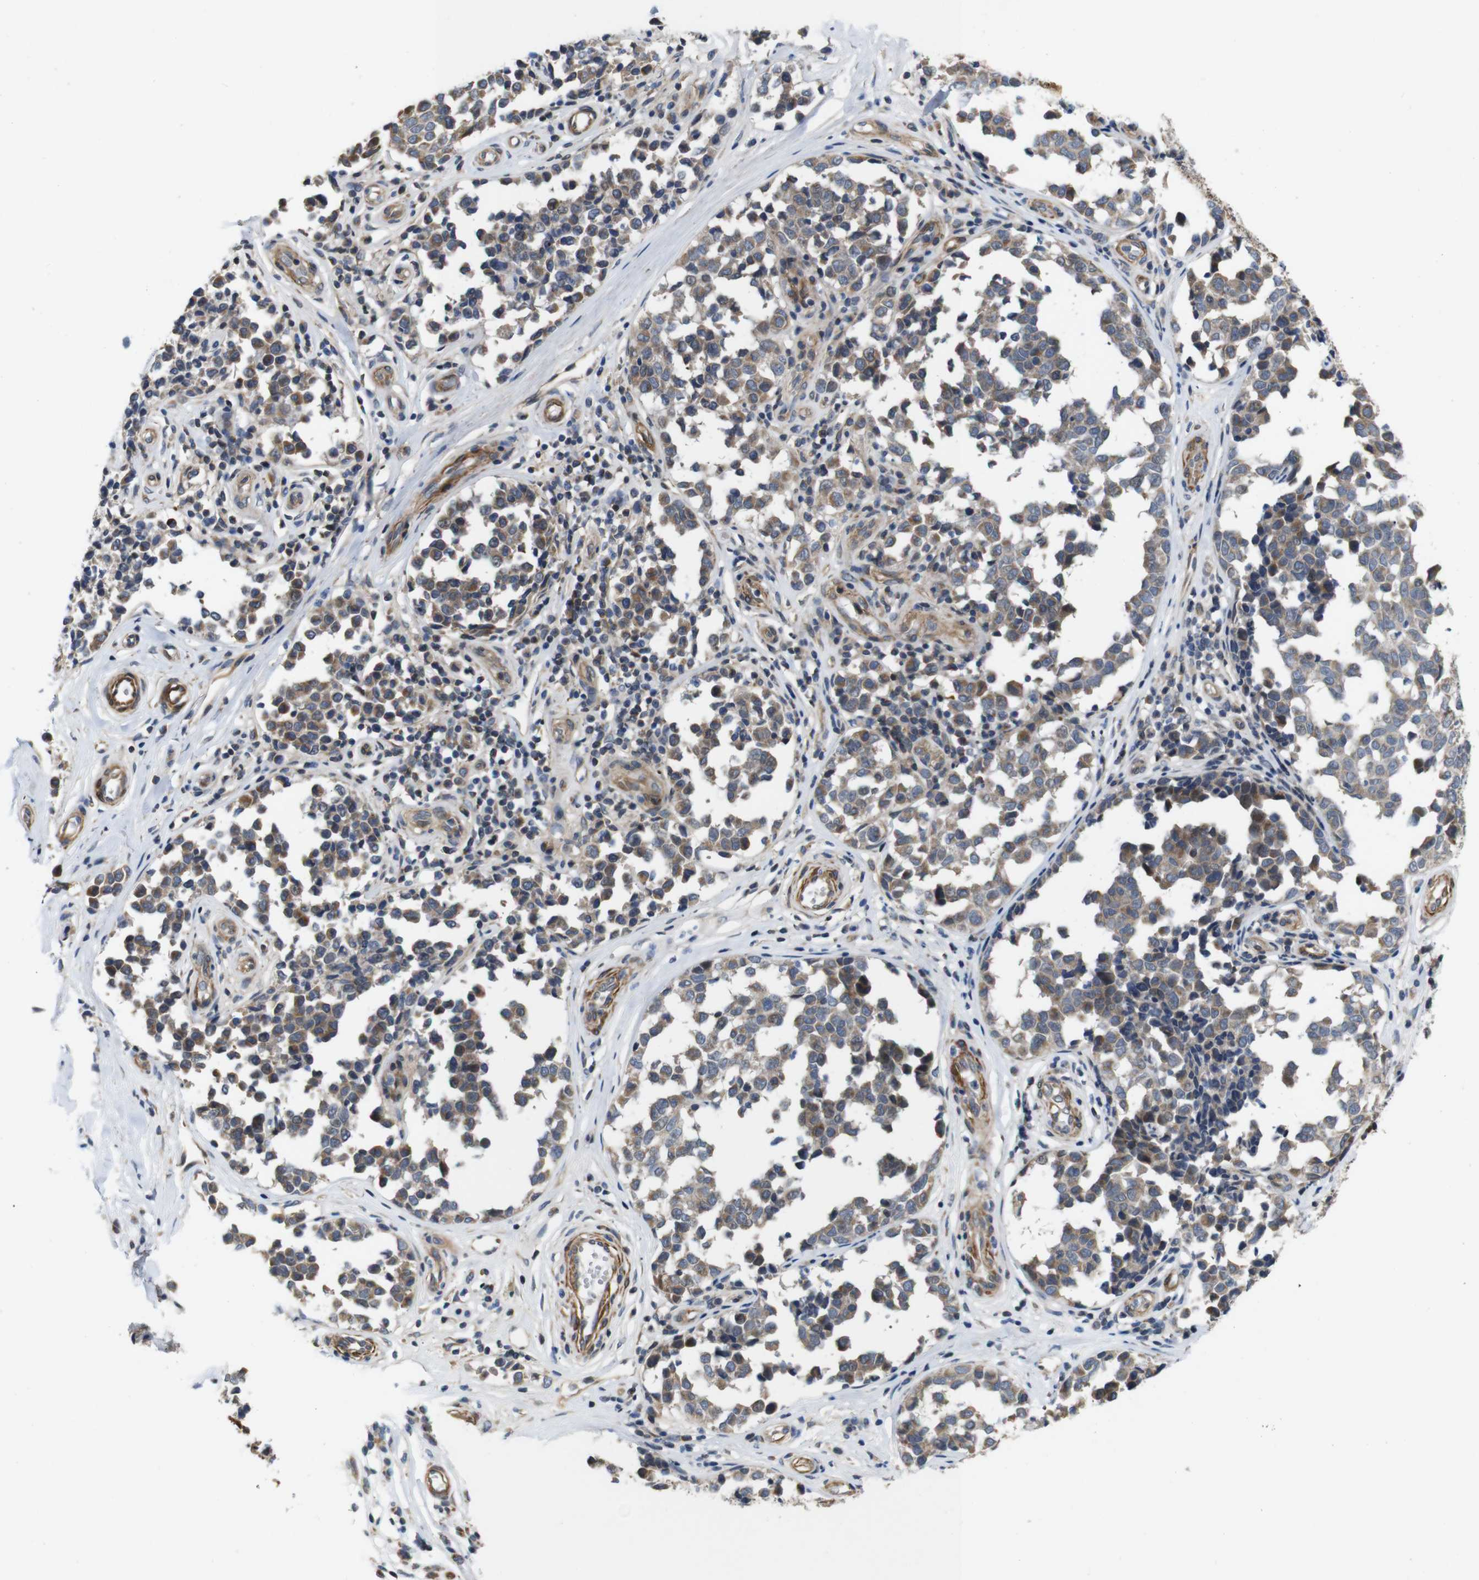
{"staining": {"intensity": "weak", "quantity": ">75%", "location": "cytoplasmic/membranous"}, "tissue": "melanoma", "cell_type": "Tumor cells", "image_type": "cancer", "snomed": [{"axis": "morphology", "description": "Malignant melanoma, NOS"}, {"axis": "topography", "description": "Skin"}], "caption": "There is low levels of weak cytoplasmic/membranous expression in tumor cells of malignant melanoma, as demonstrated by immunohistochemical staining (brown color).", "gene": "GGT7", "patient": {"sex": "female", "age": 64}}